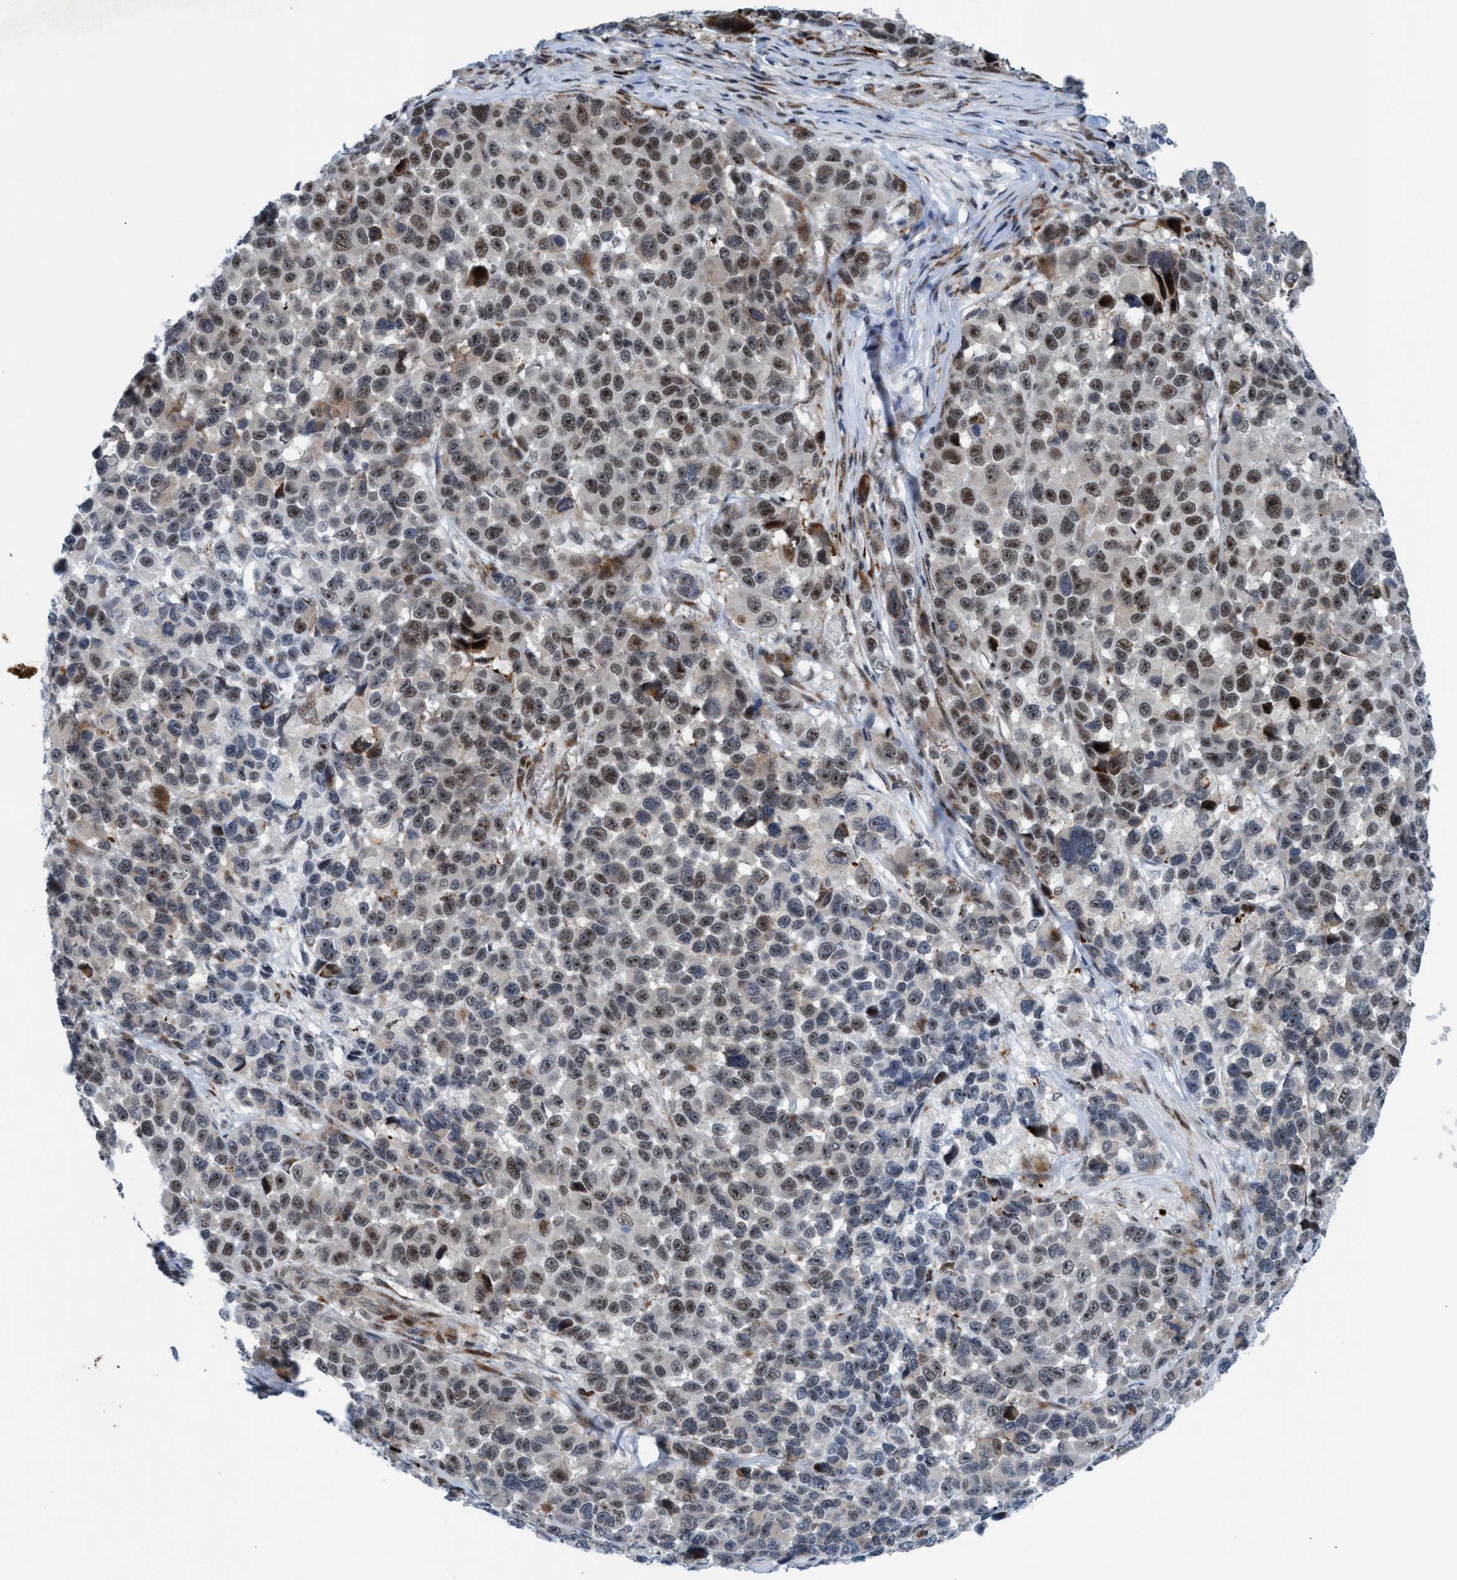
{"staining": {"intensity": "moderate", "quantity": ">75%", "location": "nuclear"}, "tissue": "melanoma", "cell_type": "Tumor cells", "image_type": "cancer", "snomed": [{"axis": "morphology", "description": "Malignant melanoma, NOS"}, {"axis": "topography", "description": "Skin"}], "caption": "This micrograph displays malignant melanoma stained with IHC to label a protein in brown. The nuclear of tumor cells show moderate positivity for the protein. Nuclei are counter-stained blue.", "gene": "CWC27", "patient": {"sex": "male", "age": 53}}